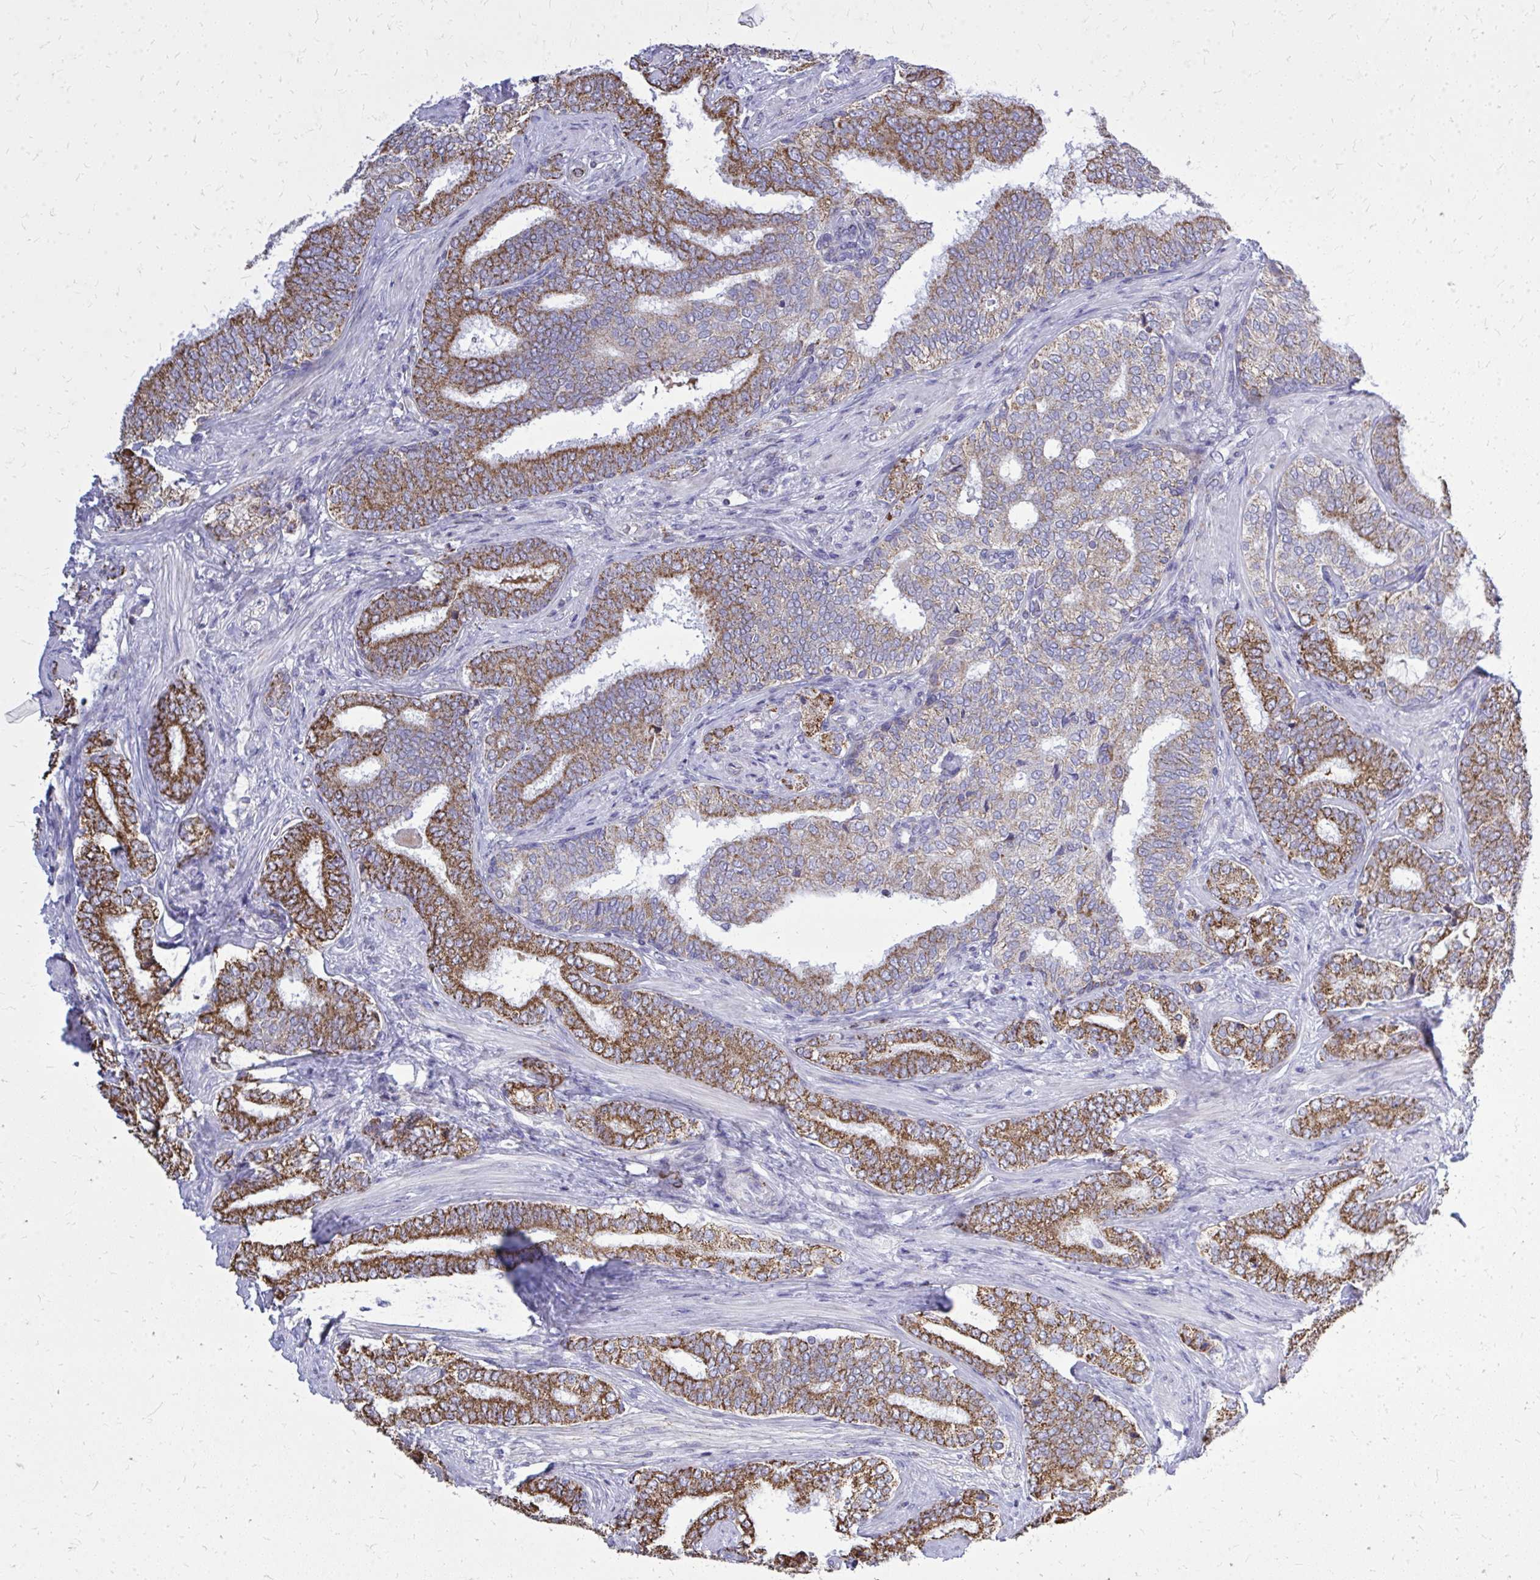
{"staining": {"intensity": "strong", "quantity": "25%-75%", "location": "cytoplasmic/membranous"}, "tissue": "prostate cancer", "cell_type": "Tumor cells", "image_type": "cancer", "snomed": [{"axis": "morphology", "description": "Adenocarcinoma, High grade"}, {"axis": "topography", "description": "Prostate"}], "caption": "A brown stain highlights strong cytoplasmic/membranous positivity of a protein in human prostate cancer (high-grade adenocarcinoma) tumor cells.", "gene": "ZNF362", "patient": {"sex": "male", "age": 72}}